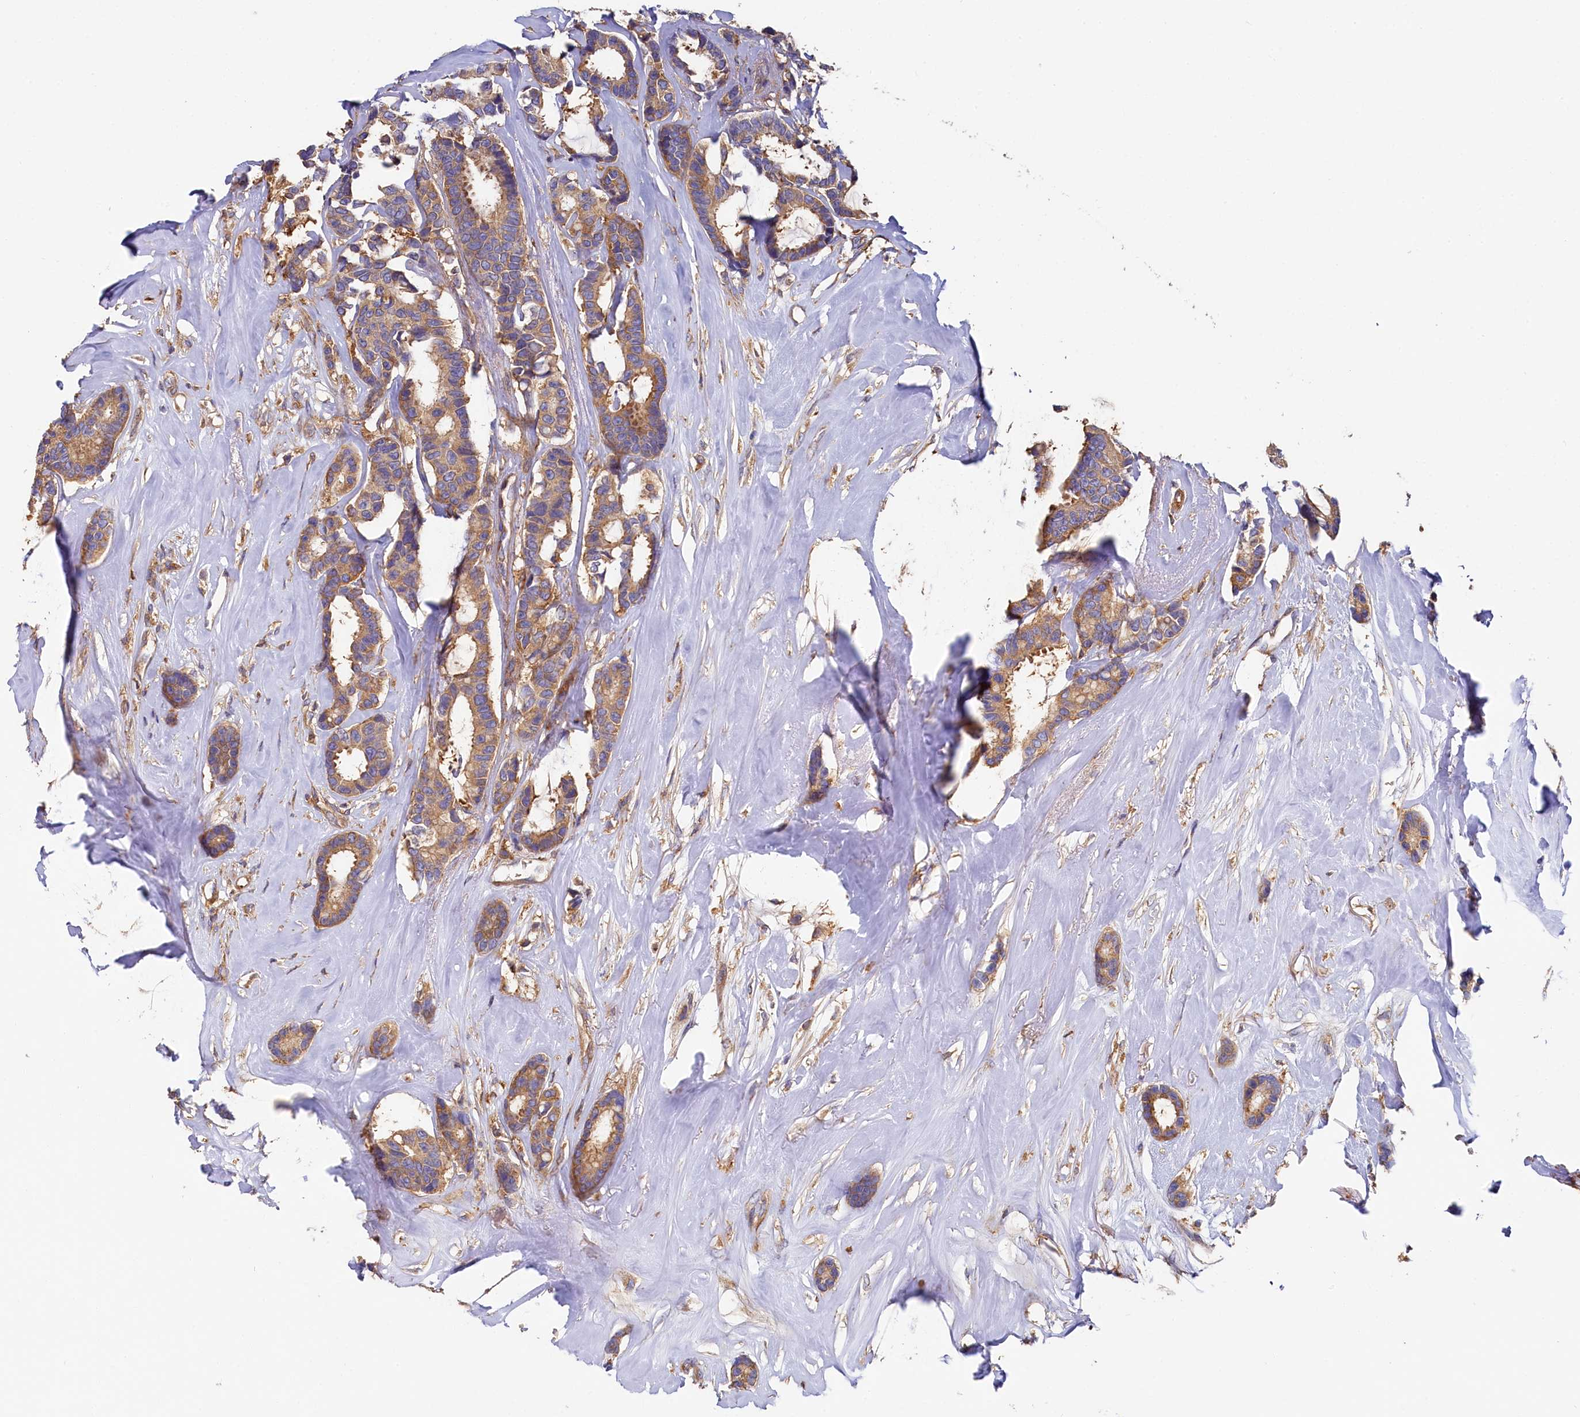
{"staining": {"intensity": "moderate", "quantity": ">75%", "location": "cytoplasmic/membranous"}, "tissue": "breast cancer", "cell_type": "Tumor cells", "image_type": "cancer", "snomed": [{"axis": "morphology", "description": "Duct carcinoma"}, {"axis": "topography", "description": "Breast"}], "caption": "DAB immunohistochemical staining of breast cancer (infiltrating ductal carcinoma) displays moderate cytoplasmic/membranous protein expression in about >75% of tumor cells.", "gene": "PPIP5K1", "patient": {"sex": "female", "age": 87}}